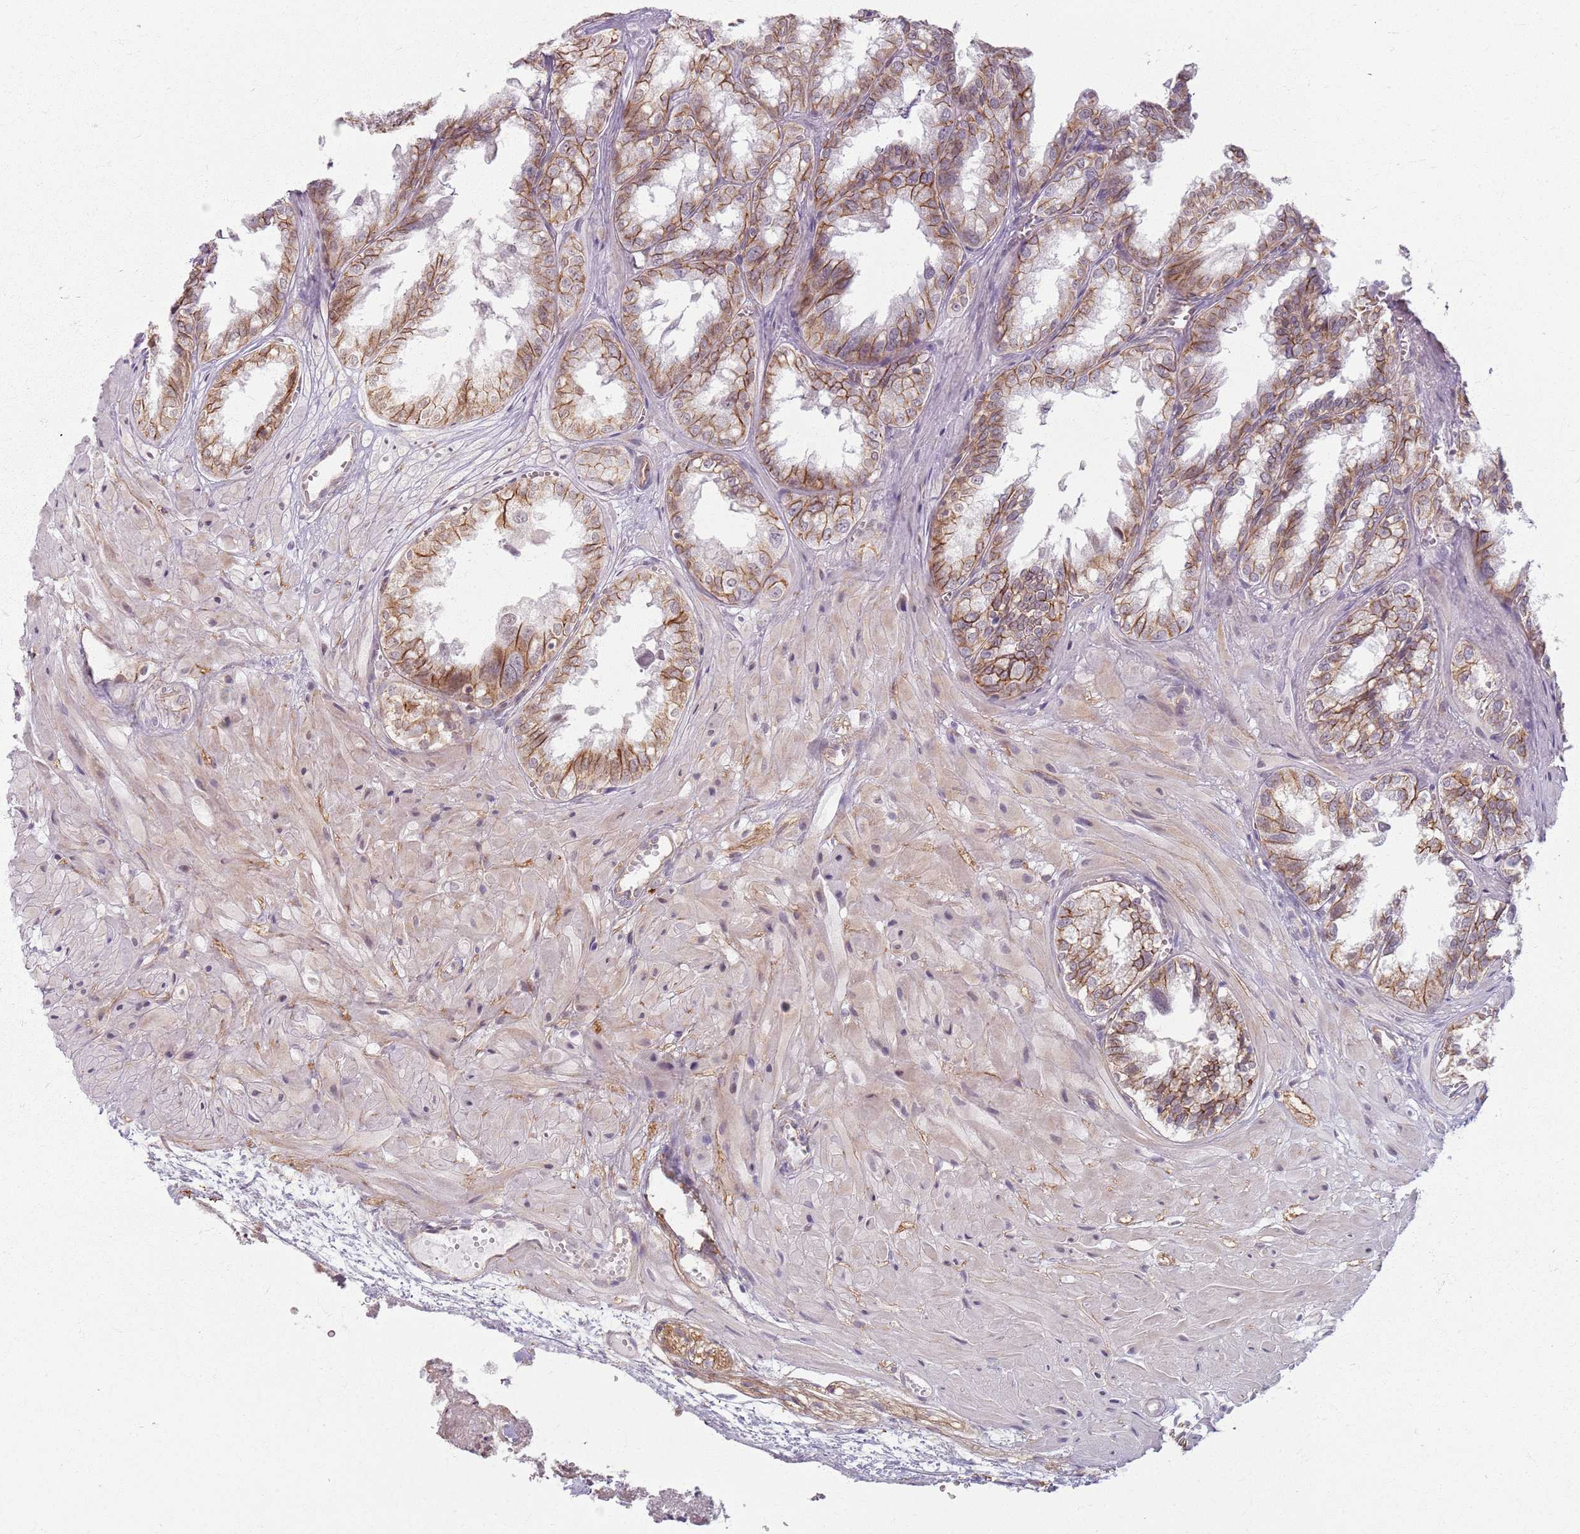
{"staining": {"intensity": "strong", "quantity": "25%-75%", "location": "cytoplasmic/membranous"}, "tissue": "seminal vesicle", "cell_type": "Glandular cells", "image_type": "normal", "snomed": [{"axis": "morphology", "description": "Normal tissue, NOS"}, {"axis": "topography", "description": "Prostate"}, {"axis": "topography", "description": "Seminal veicle"}], "caption": "Brown immunohistochemical staining in unremarkable seminal vesicle demonstrates strong cytoplasmic/membranous expression in about 25%-75% of glandular cells.", "gene": "KCNA5", "patient": {"sex": "male", "age": 51}}